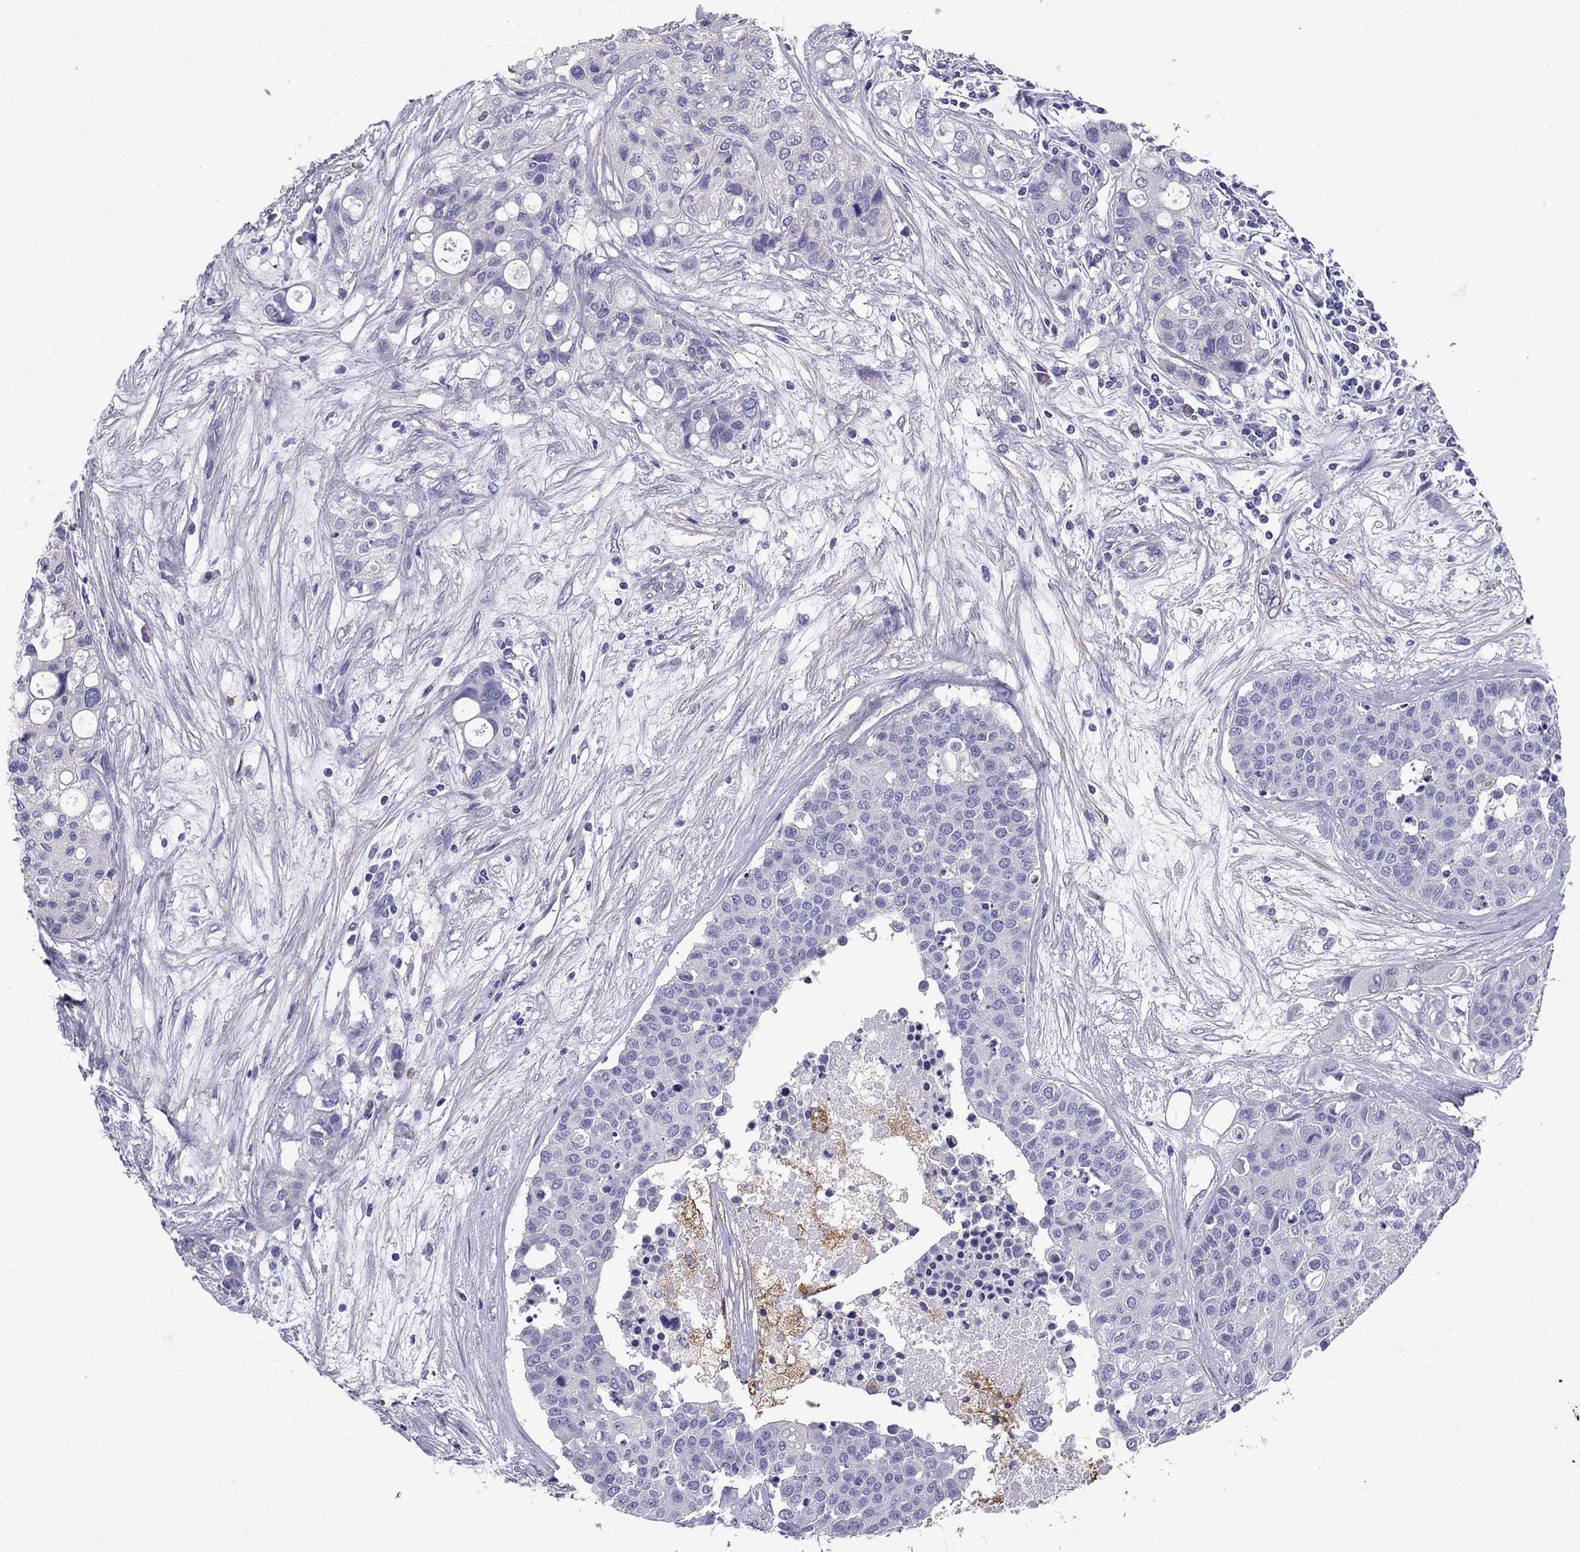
{"staining": {"intensity": "negative", "quantity": "none", "location": "none"}, "tissue": "carcinoid", "cell_type": "Tumor cells", "image_type": "cancer", "snomed": [{"axis": "morphology", "description": "Carcinoid, malignant, NOS"}, {"axis": "topography", "description": "Colon"}], "caption": "A histopathology image of human carcinoid is negative for staining in tumor cells.", "gene": "GPR50", "patient": {"sex": "male", "age": 81}}